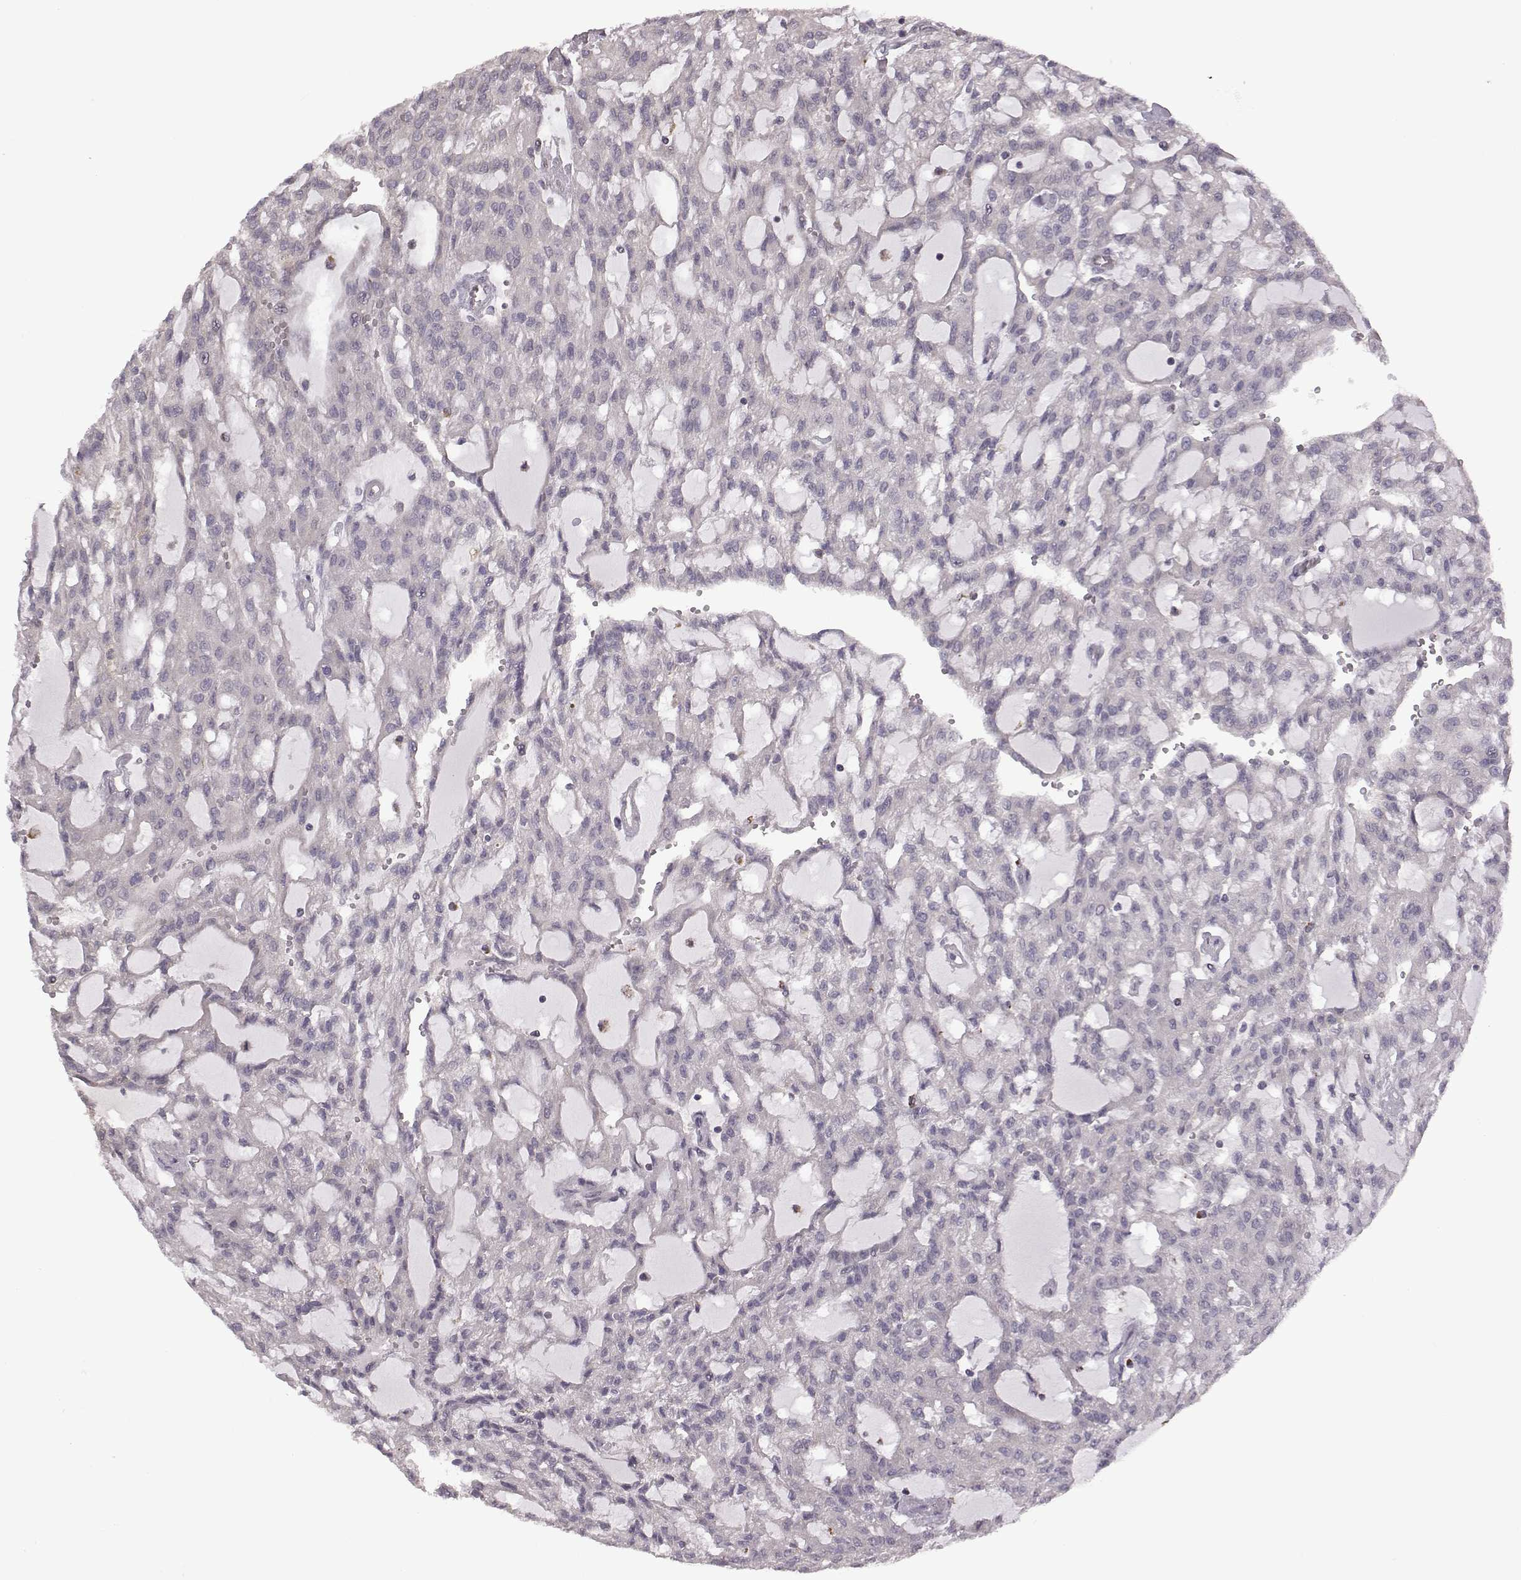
{"staining": {"intensity": "negative", "quantity": "none", "location": "none"}, "tissue": "renal cancer", "cell_type": "Tumor cells", "image_type": "cancer", "snomed": [{"axis": "morphology", "description": "Adenocarcinoma, NOS"}, {"axis": "topography", "description": "Kidney"}], "caption": "Protein analysis of renal cancer demonstrates no significant positivity in tumor cells. (Immunohistochemistry (ihc), brightfield microscopy, high magnification).", "gene": "BICDL1", "patient": {"sex": "male", "age": 63}}